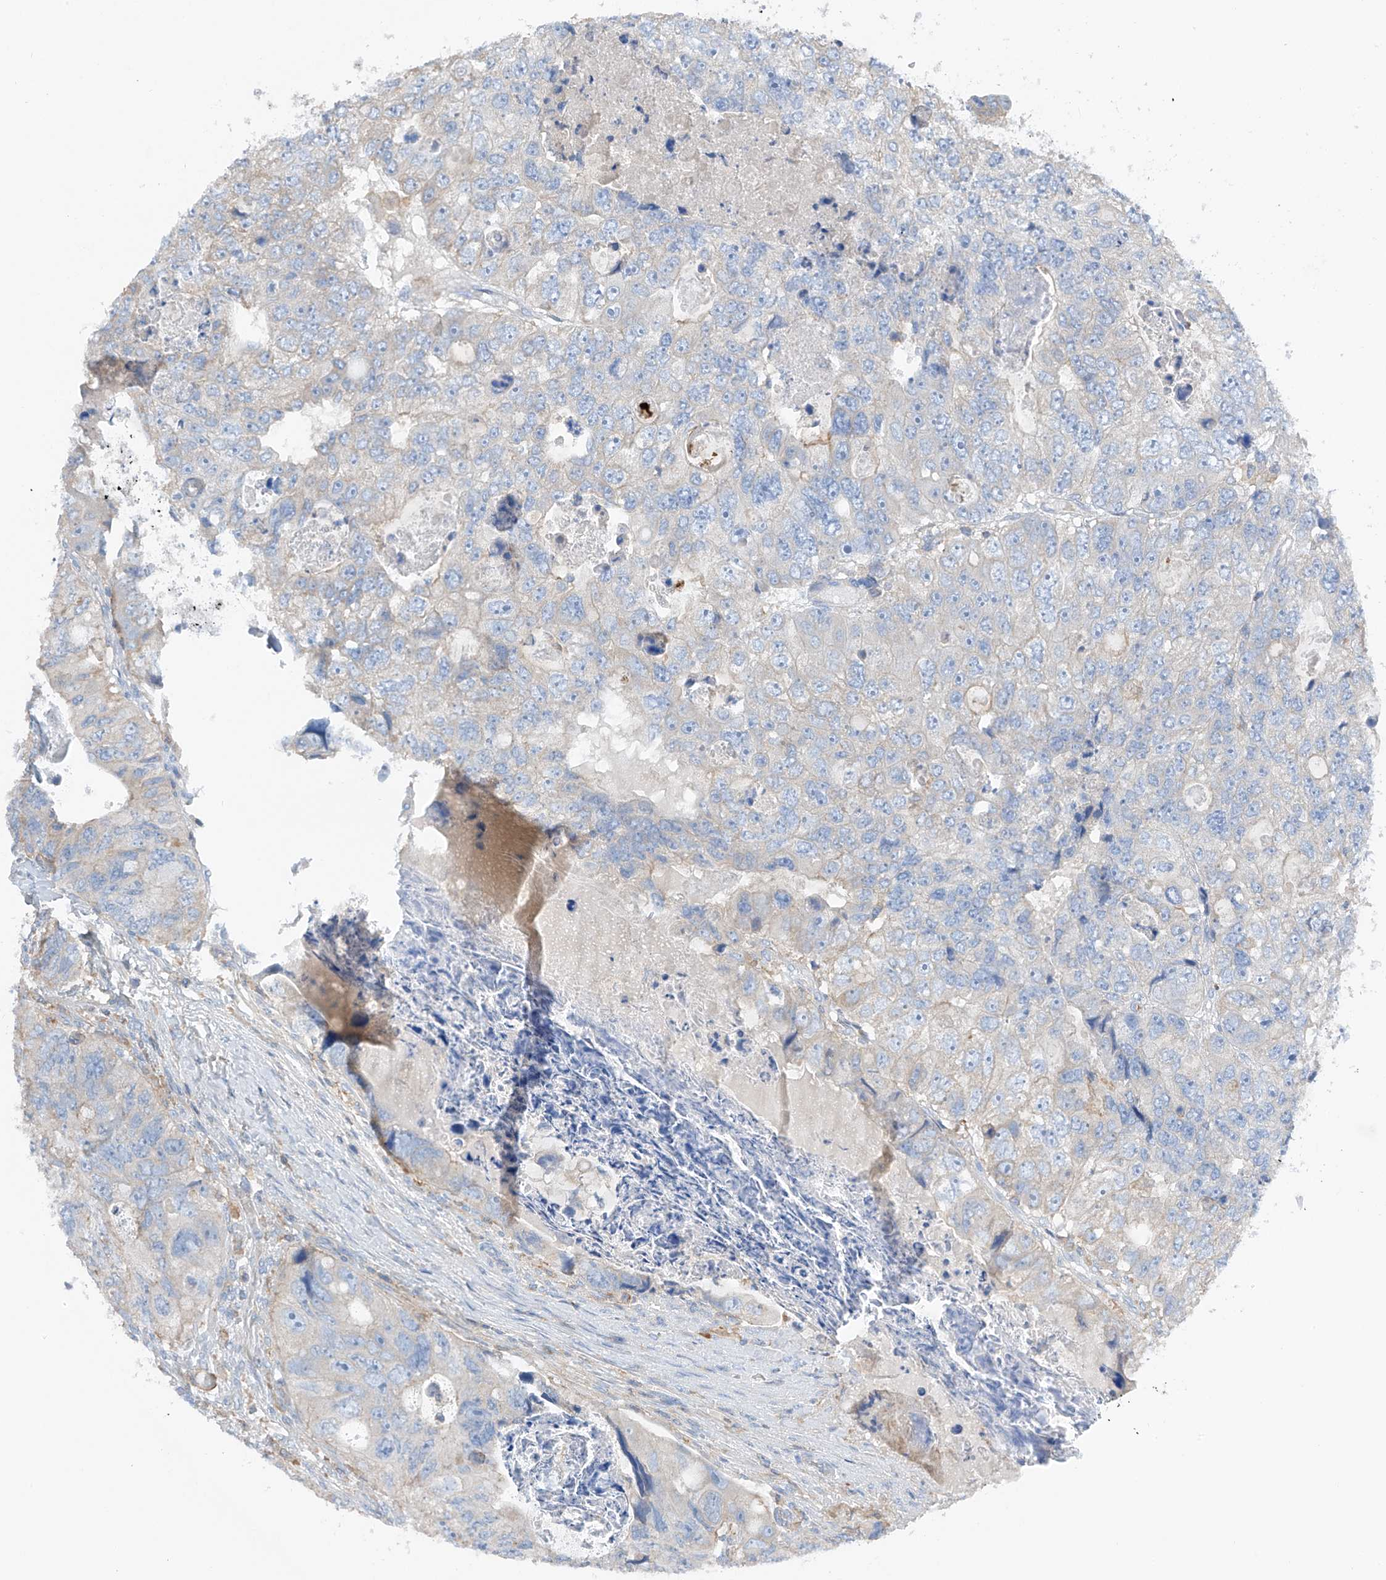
{"staining": {"intensity": "negative", "quantity": "none", "location": "none"}, "tissue": "colorectal cancer", "cell_type": "Tumor cells", "image_type": "cancer", "snomed": [{"axis": "morphology", "description": "Adenocarcinoma, NOS"}, {"axis": "topography", "description": "Rectum"}], "caption": "A high-resolution micrograph shows IHC staining of colorectal cancer (adenocarcinoma), which exhibits no significant expression in tumor cells.", "gene": "NALCN", "patient": {"sex": "male", "age": 59}}